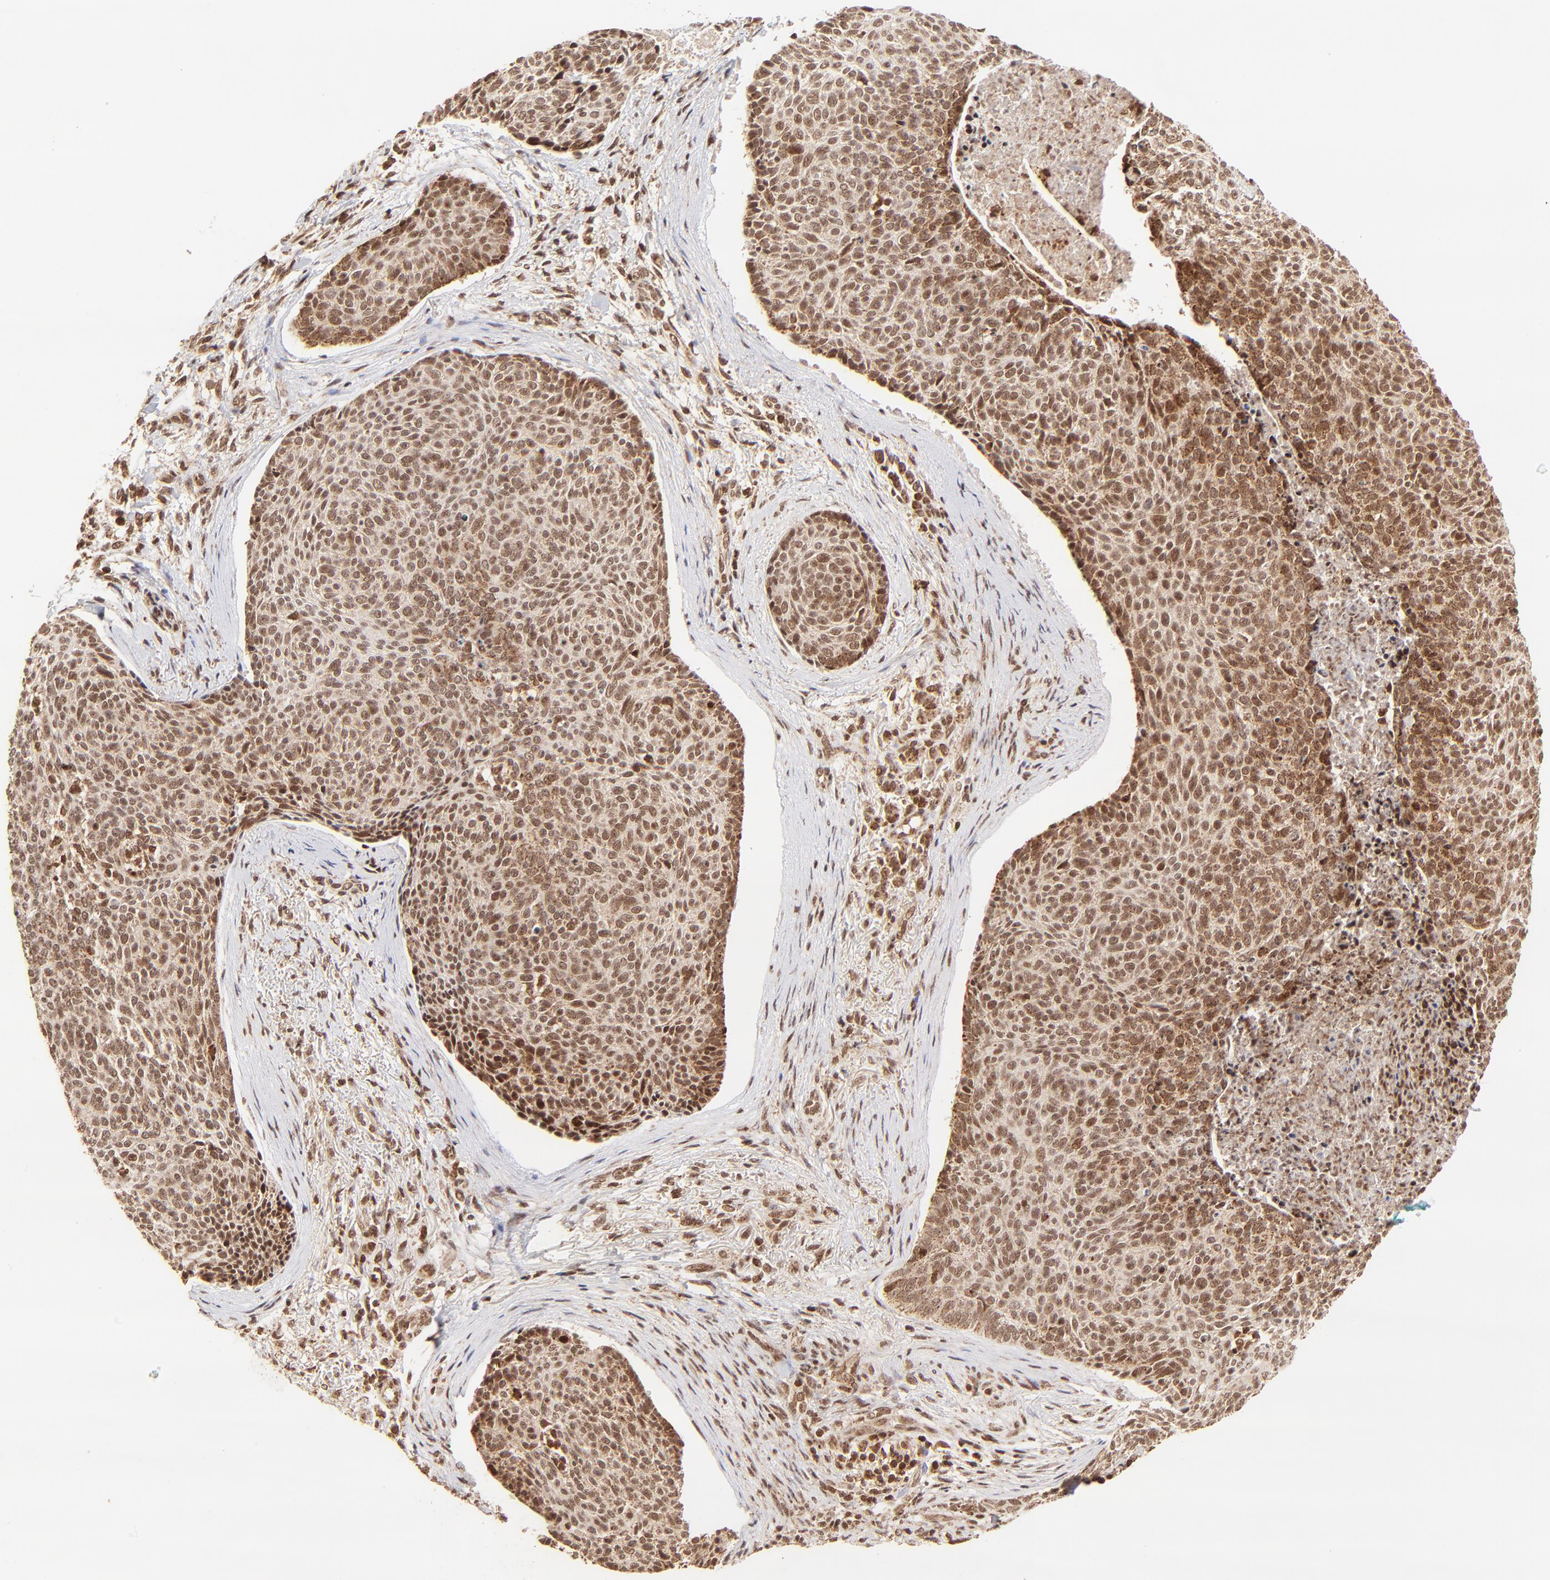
{"staining": {"intensity": "strong", "quantity": ">75%", "location": "cytoplasmic/membranous,nuclear"}, "tissue": "skin cancer", "cell_type": "Tumor cells", "image_type": "cancer", "snomed": [{"axis": "morphology", "description": "Normal tissue, NOS"}, {"axis": "morphology", "description": "Basal cell carcinoma"}, {"axis": "topography", "description": "Skin"}], "caption": "This image reveals immunohistochemistry staining of human skin basal cell carcinoma, with high strong cytoplasmic/membranous and nuclear expression in about >75% of tumor cells.", "gene": "MED15", "patient": {"sex": "female", "age": 57}}